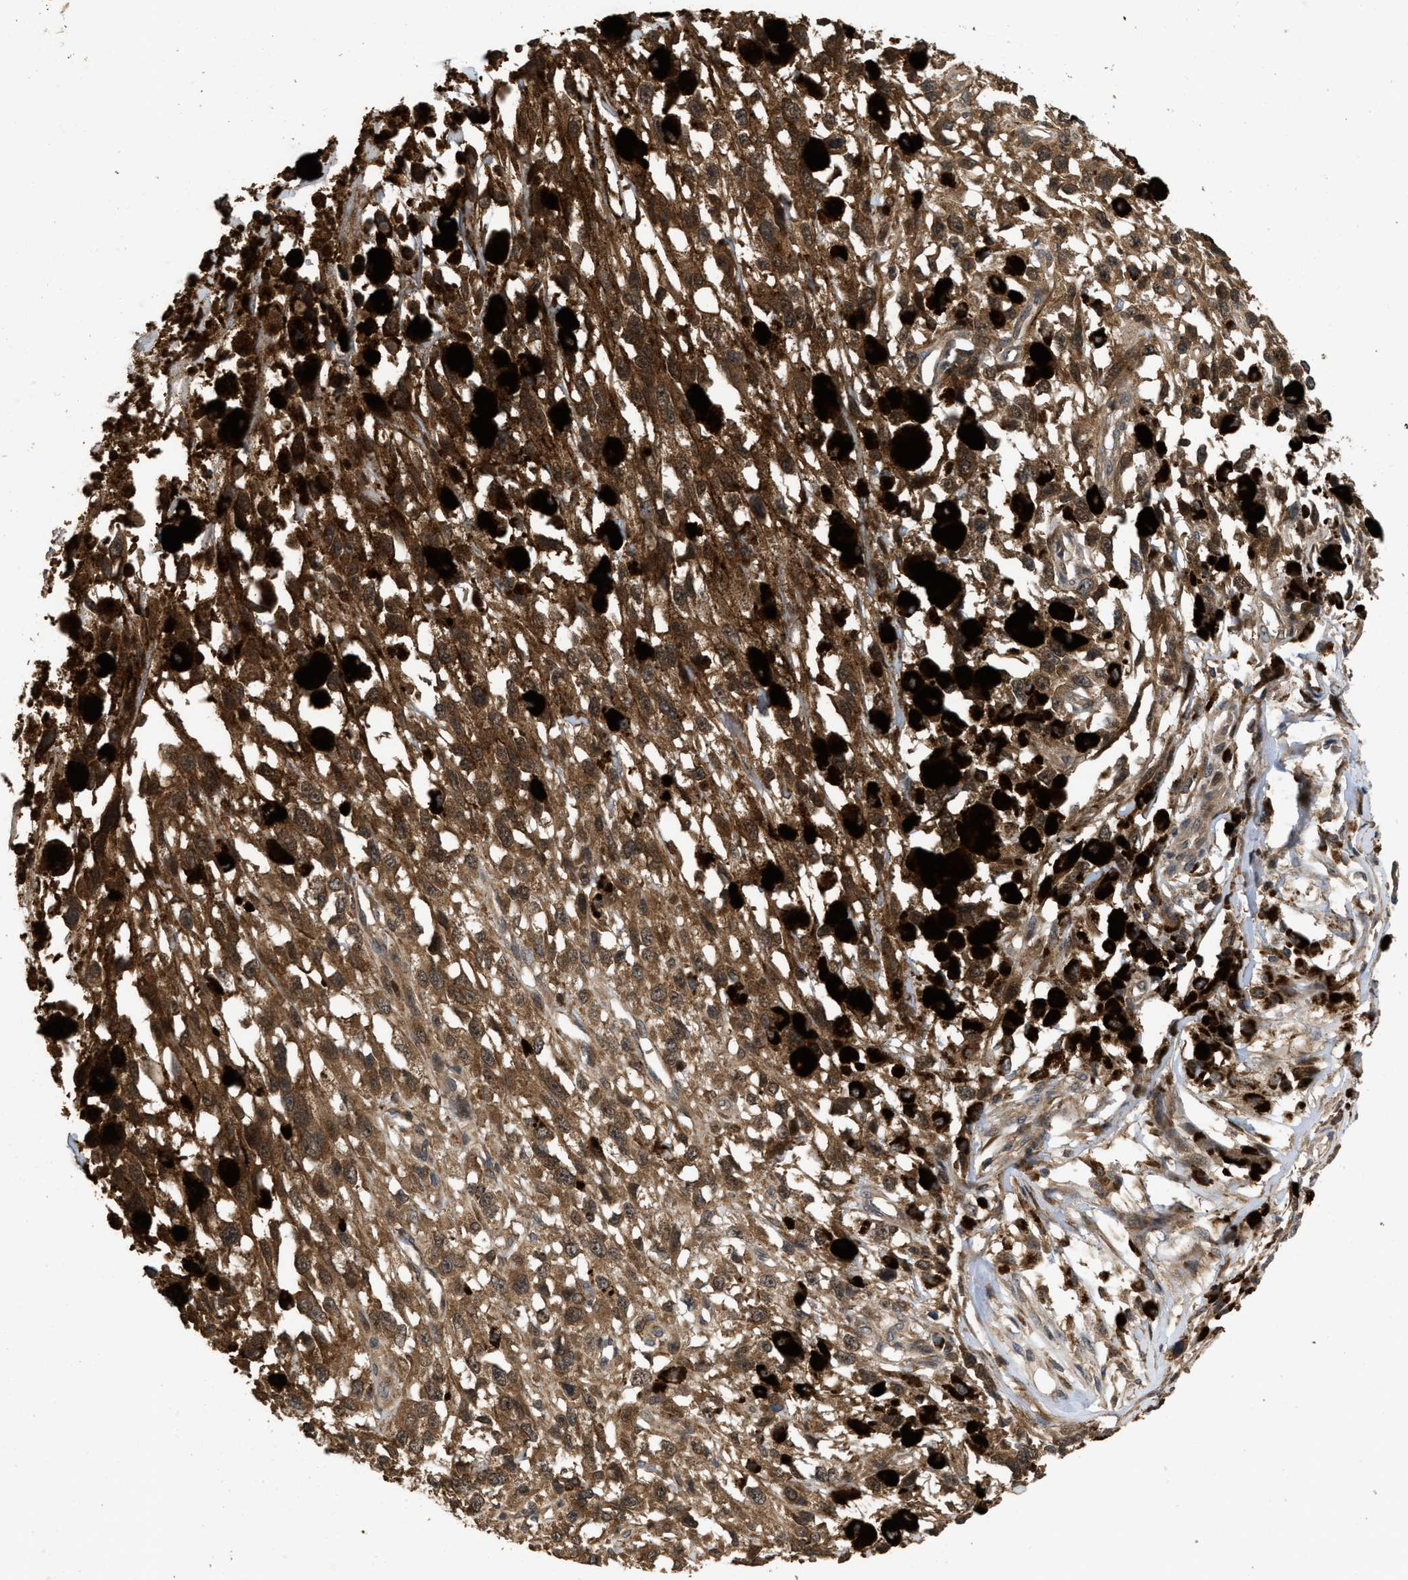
{"staining": {"intensity": "moderate", "quantity": ">75%", "location": "cytoplasmic/membranous,nuclear"}, "tissue": "melanoma", "cell_type": "Tumor cells", "image_type": "cancer", "snomed": [{"axis": "morphology", "description": "Malignant melanoma, Metastatic site"}, {"axis": "topography", "description": "Lymph node"}], "caption": "DAB (3,3'-diaminobenzidine) immunohistochemical staining of human melanoma demonstrates moderate cytoplasmic/membranous and nuclear protein positivity in approximately >75% of tumor cells.", "gene": "CBR3", "patient": {"sex": "male", "age": 59}}